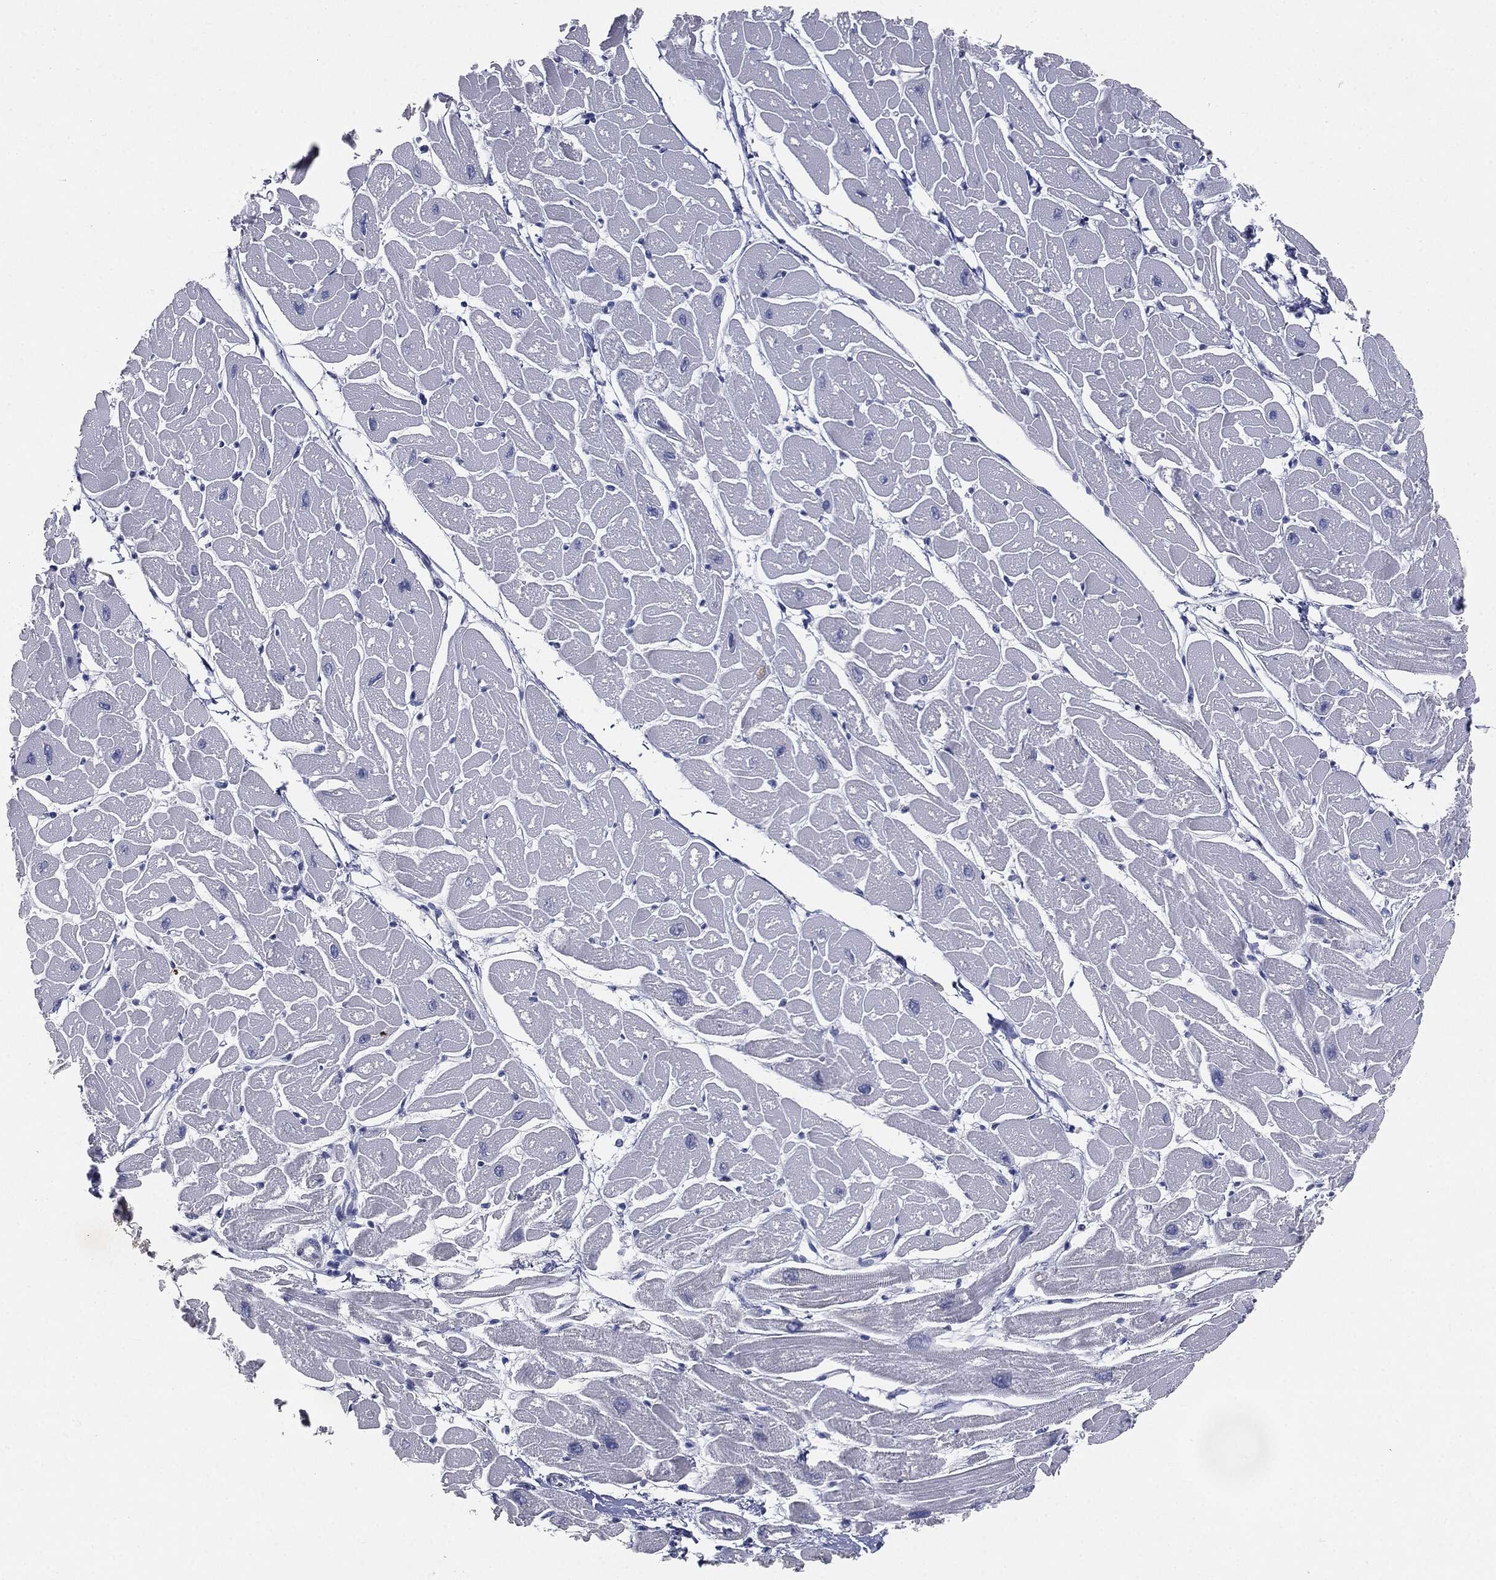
{"staining": {"intensity": "negative", "quantity": "none", "location": "none"}, "tissue": "heart muscle", "cell_type": "Cardiomyocytes", "image_type": "normal", "snomed": [{"axis": "morphology", "description": "Normal tissue, NOS"}, {"axis": "topography", "description": "Heart"}], "caption": "This is an immunohistochemistry histopathology image of normal human heart muscle. There is no expression in cardiomyocytes.", "gene": "SLC2A2", "patient": {"sex": "male", "age": 57}}